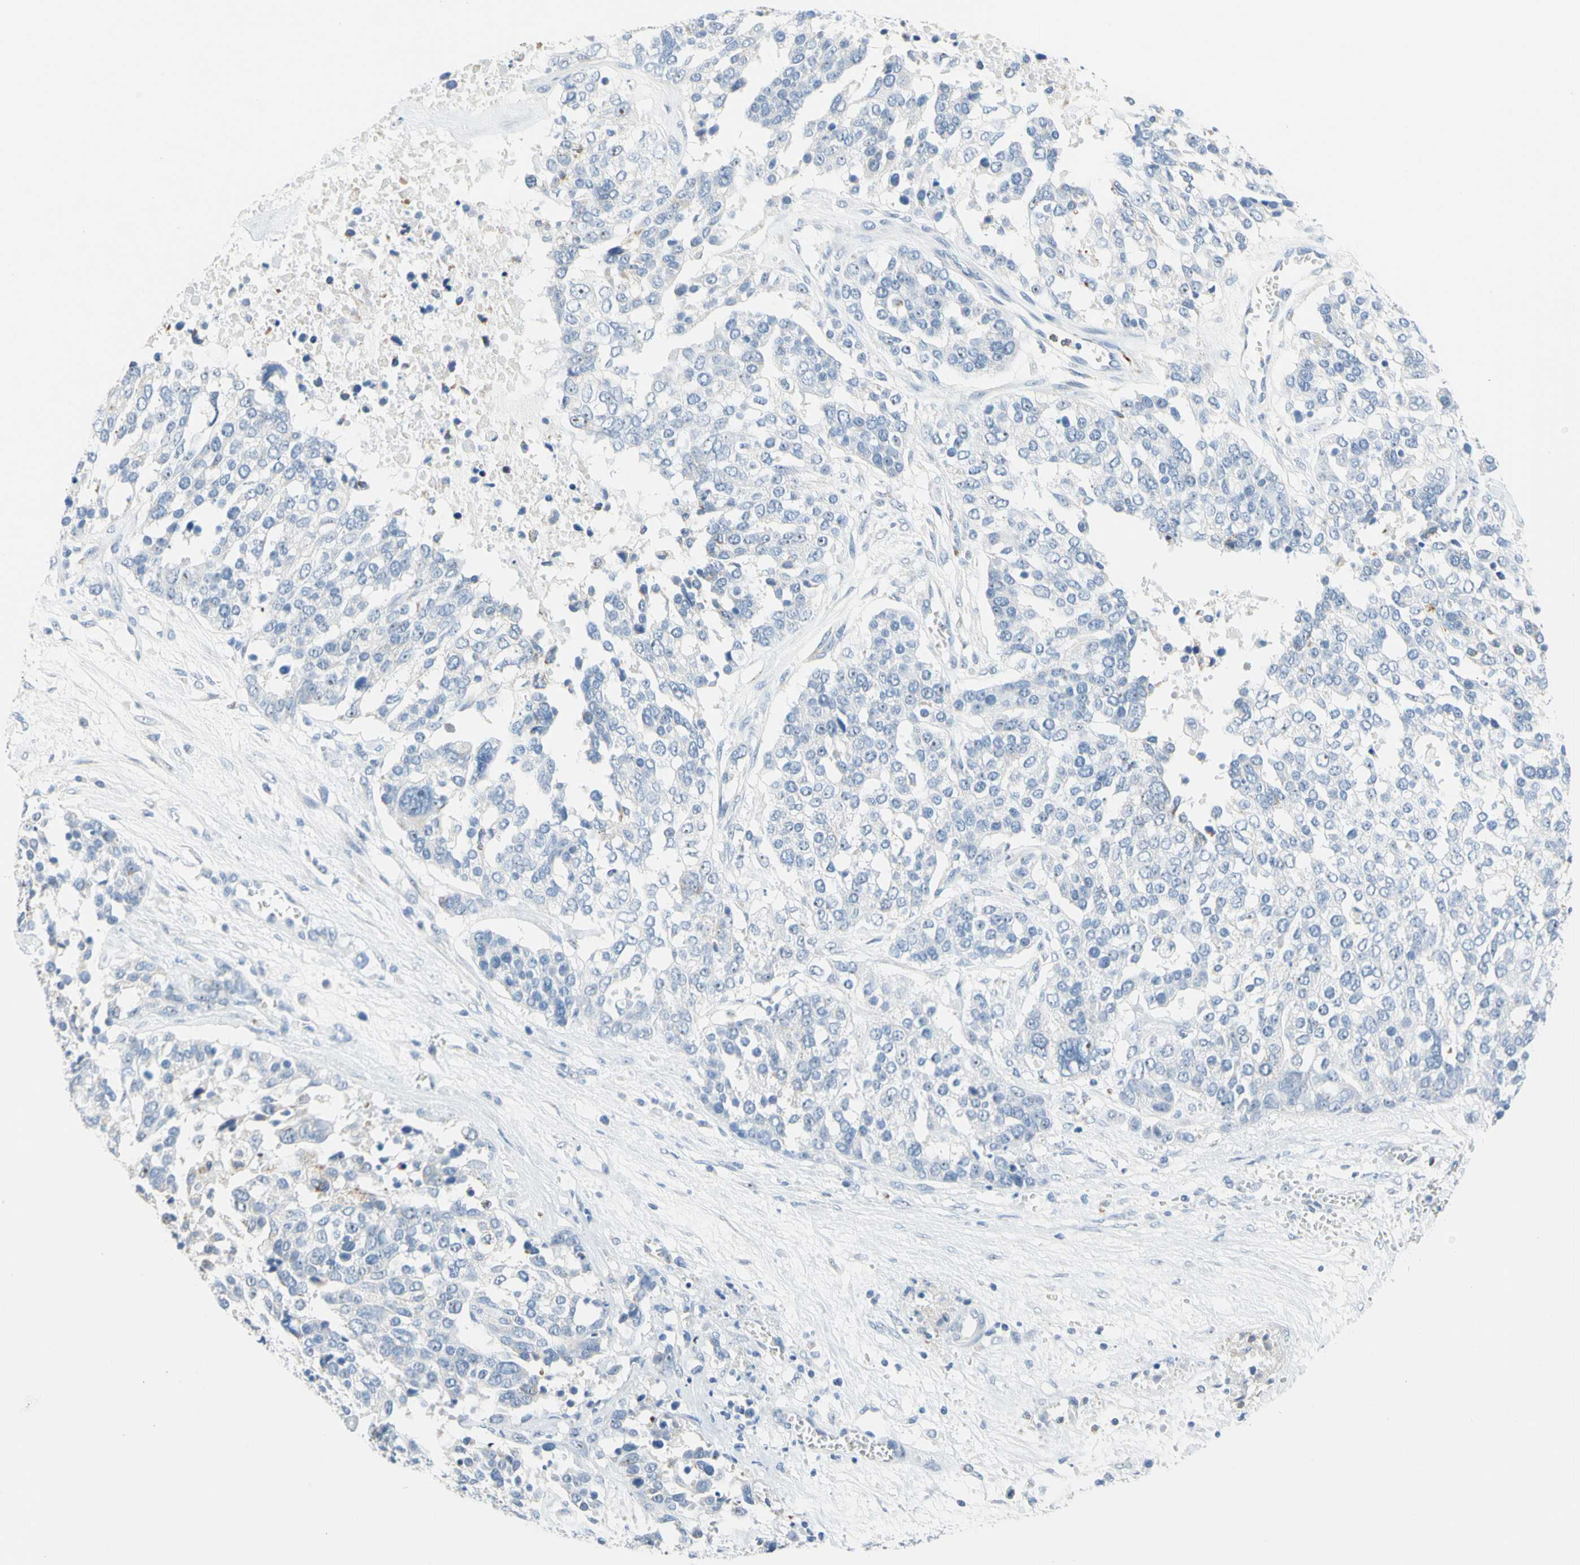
{"staining": {"intensity": "weak", "quantity": "<25%", "location": "nuclear"}, "tissue": "ovarian cancer", "cell_type": "Tumor cells", "image_type": "cancer", "snomed": [{"axis": "morphology", "description": "Cystadenocarcinoma, serous, NOS"}, {"axis": "topography", "description": "Ovary"}], "caption": "Immunohistochemistry (IHC) micrograph of neoplastic tissue: ovarian cancer (serous cystadenocarcinoma) stained with DAB displays no significant protein staining in tumor cells. (Brightfield microscopy of DAB (3,3'-diaminobenzidine) immunohistochemistry at high magnification).", "gene": "CYSLTR1", "patient": {"sex": "female", "age": 44}}